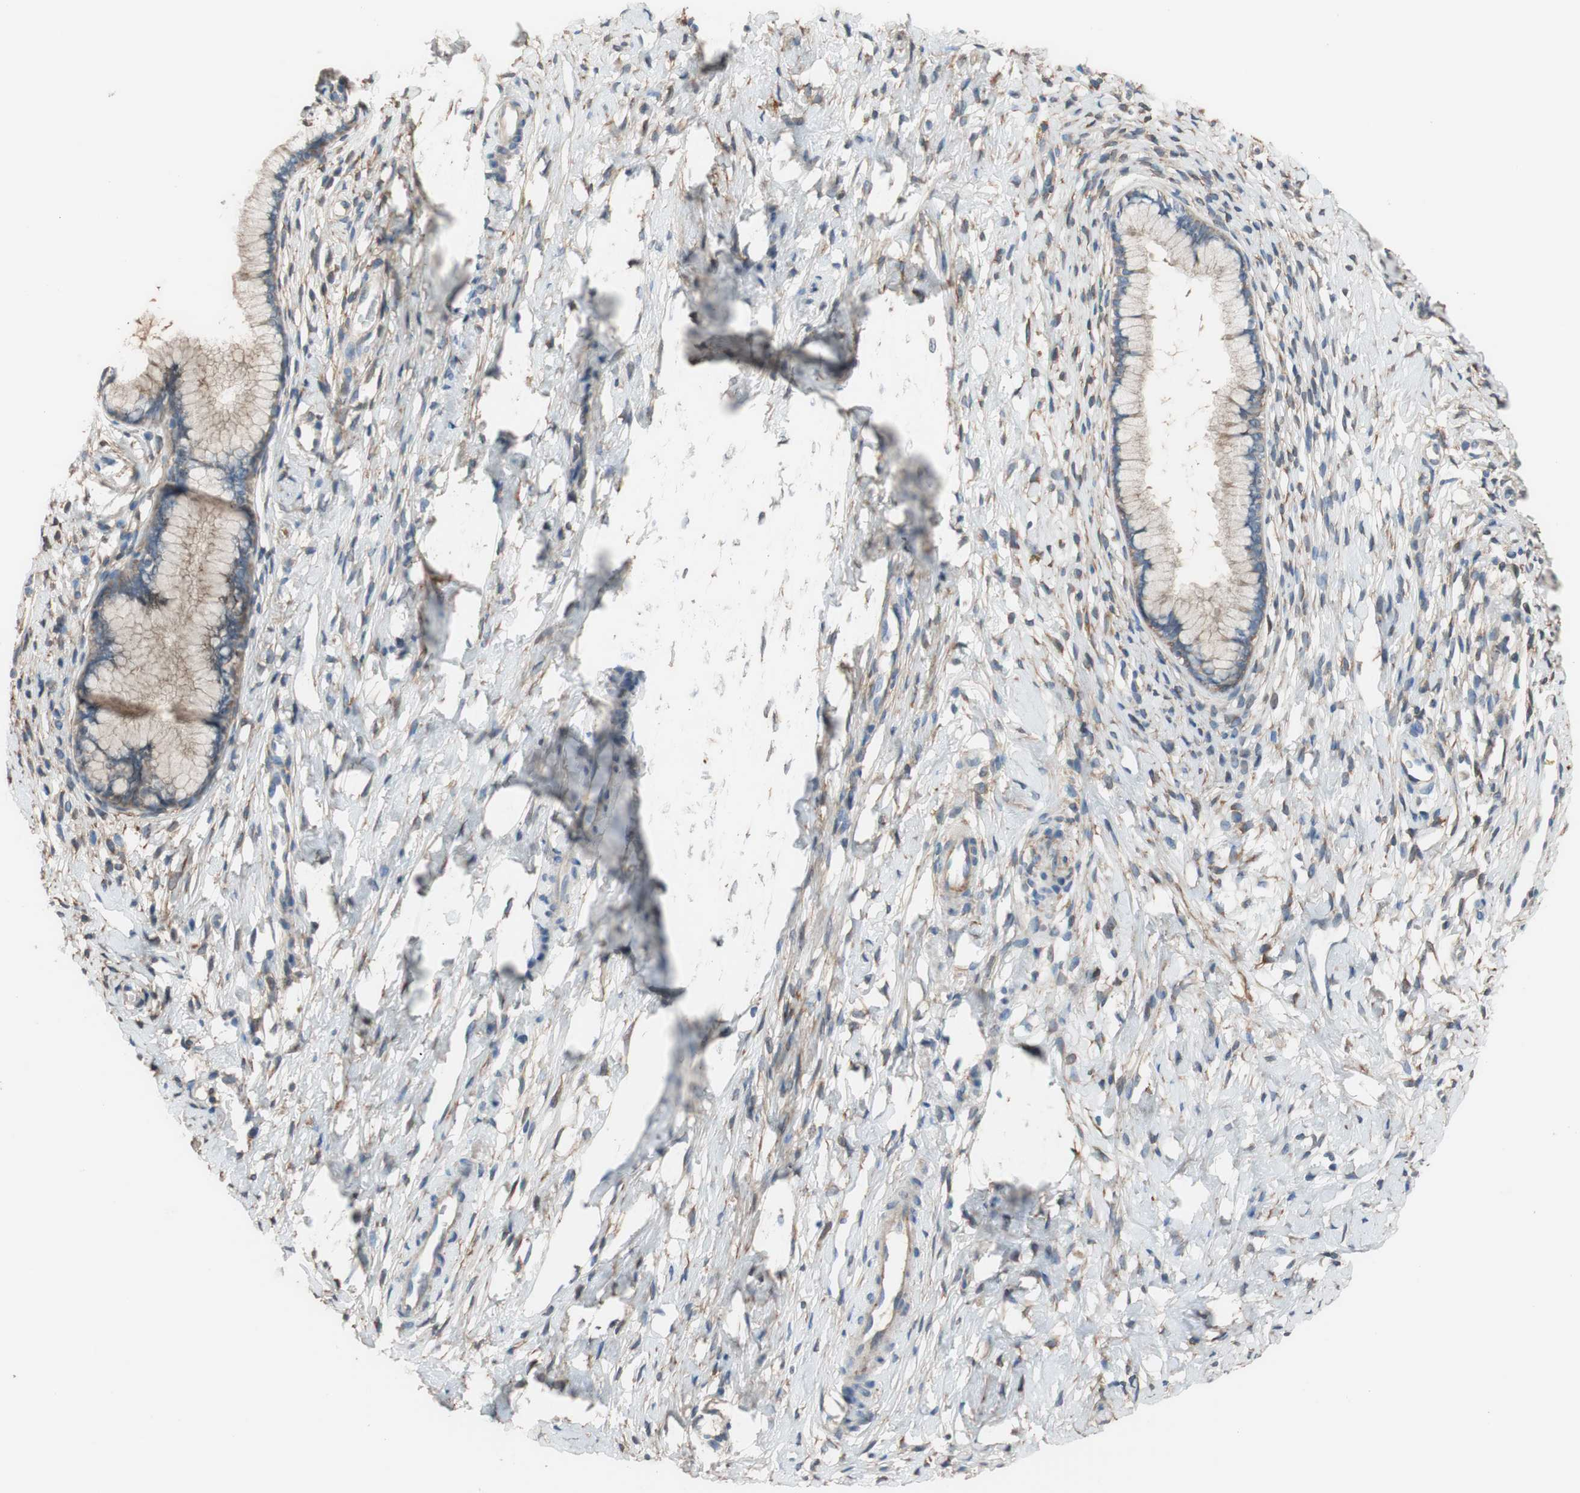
{"staining": {"intensity": "weak", "quantity": ">75%", "location": "cytoplasmic/membranous"}, "tissue": "cervix", "cell_type": "Glandular cells", "image_type": "normal", "snomed": [{"axis": "morphology", "description": "Normal tissue, NOS"}, {"axis": "topography", "description": "Cervix"}], "caption": "Immunohistochemistry micrograph of unremarkable cervix stained for a protein (brown), which exhibits low levels of weak cytoplasmic/membranous expression in about >75% of glandular cells.", "gene": "ALDH1A2", "patient": {"sex": "female", "age": 65}}